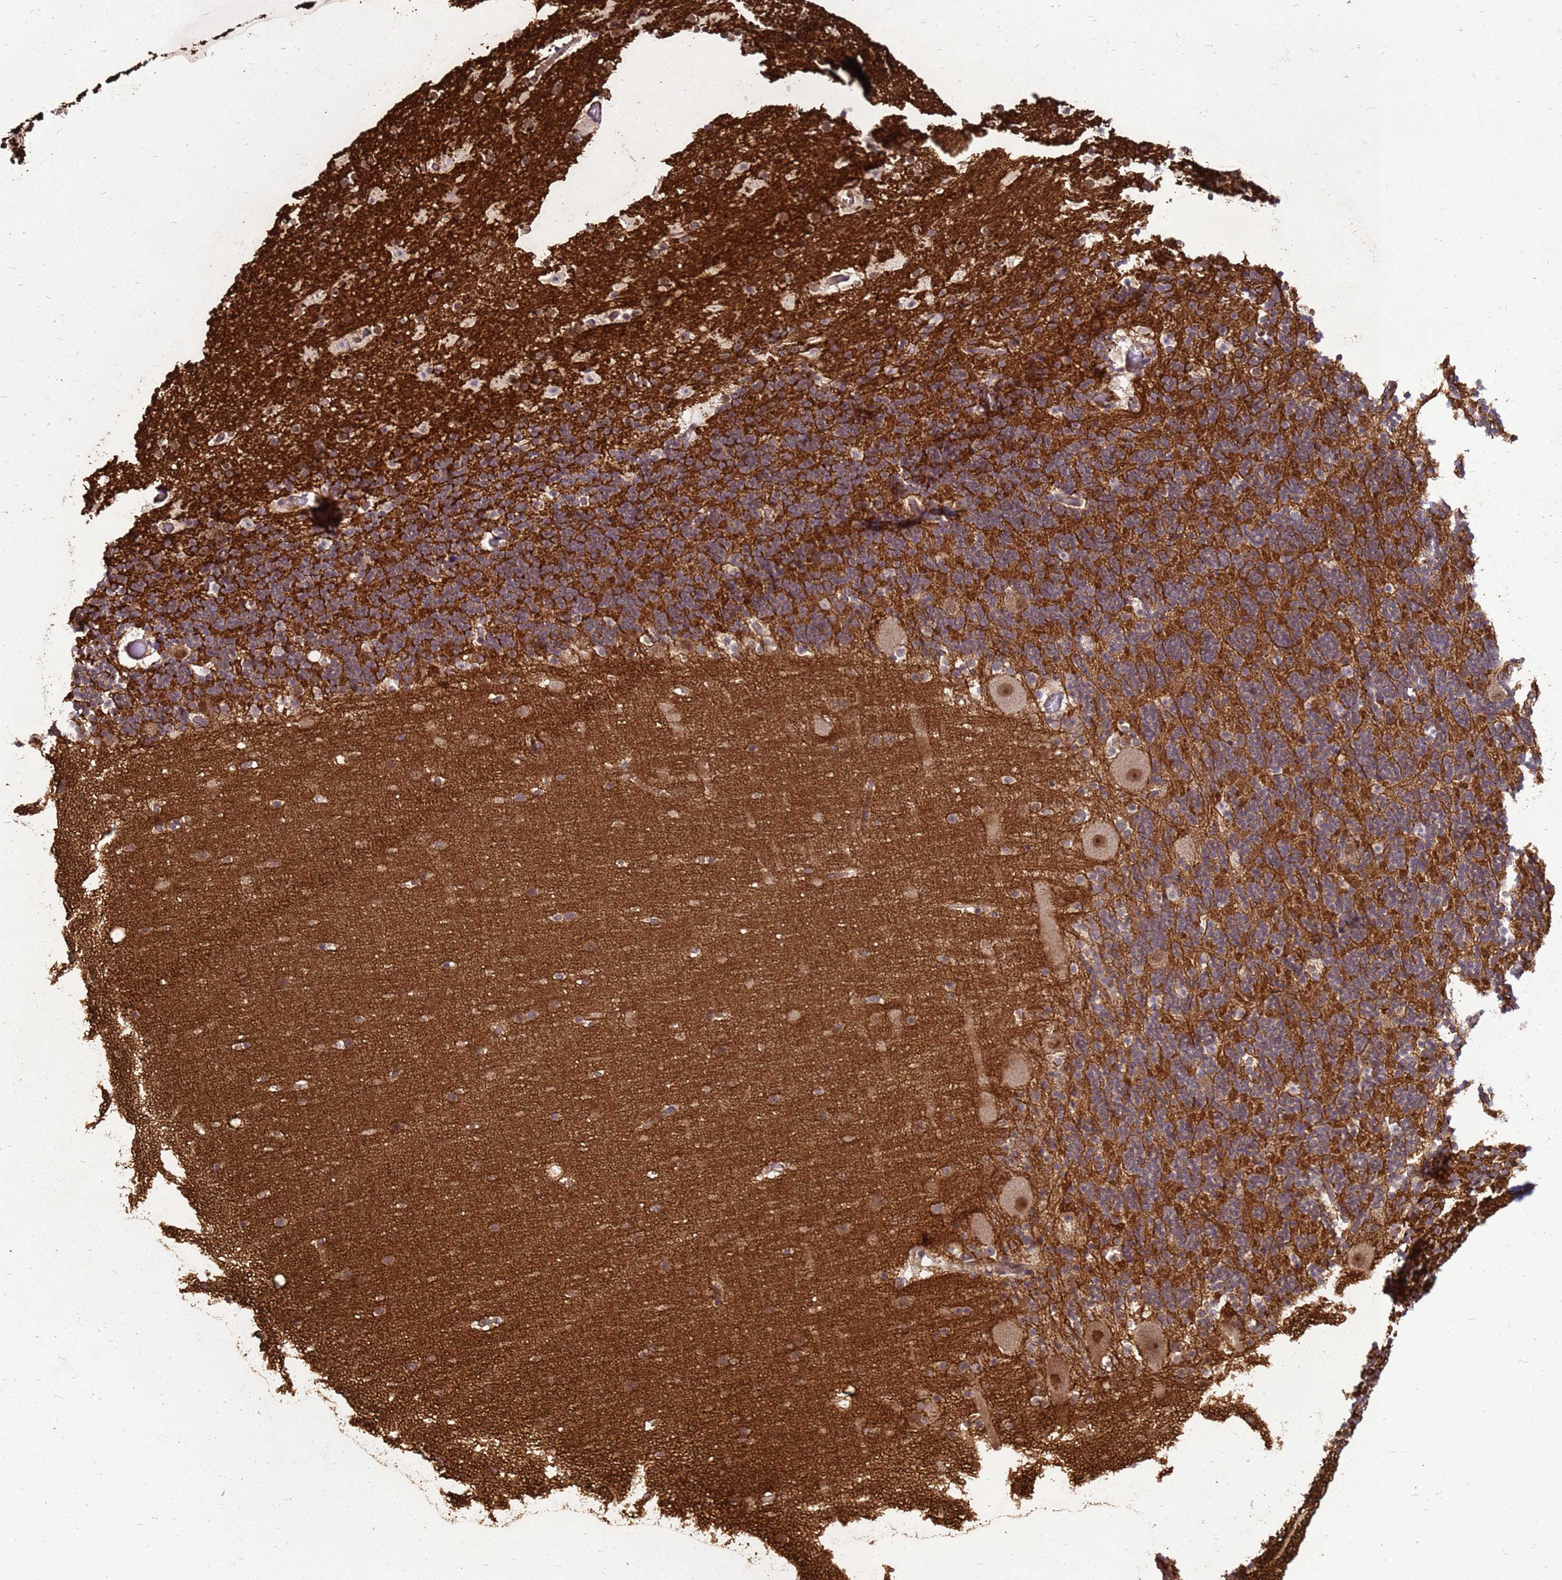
{"staining": {"intensity": "strong", "quantity": "25%-75%", "location": "cytoplasmic/membranous"}, "tissue": "cerebellum", "cell_type": "Cells in granular layer", "image_type": "normal", "snomed": [{"axis": "morphology", "description": "Normal tissue, NOS"}, {"axis": "topography", "description": "Cerebellum"}], "caption": "Protein staining of unremarkable cerebellum demonstrates strong cytoplasmic/membranous staining in approximately 25%-75% of cells in granular layer. The protein is stained brown, and the nuclei are stained in blue (DAB (3,3'-diaminobenzidine) IHC with brightfield microscopy, high magnification).", "gene": "CRBN", "patient": {"sex": "male", "age": 57}}